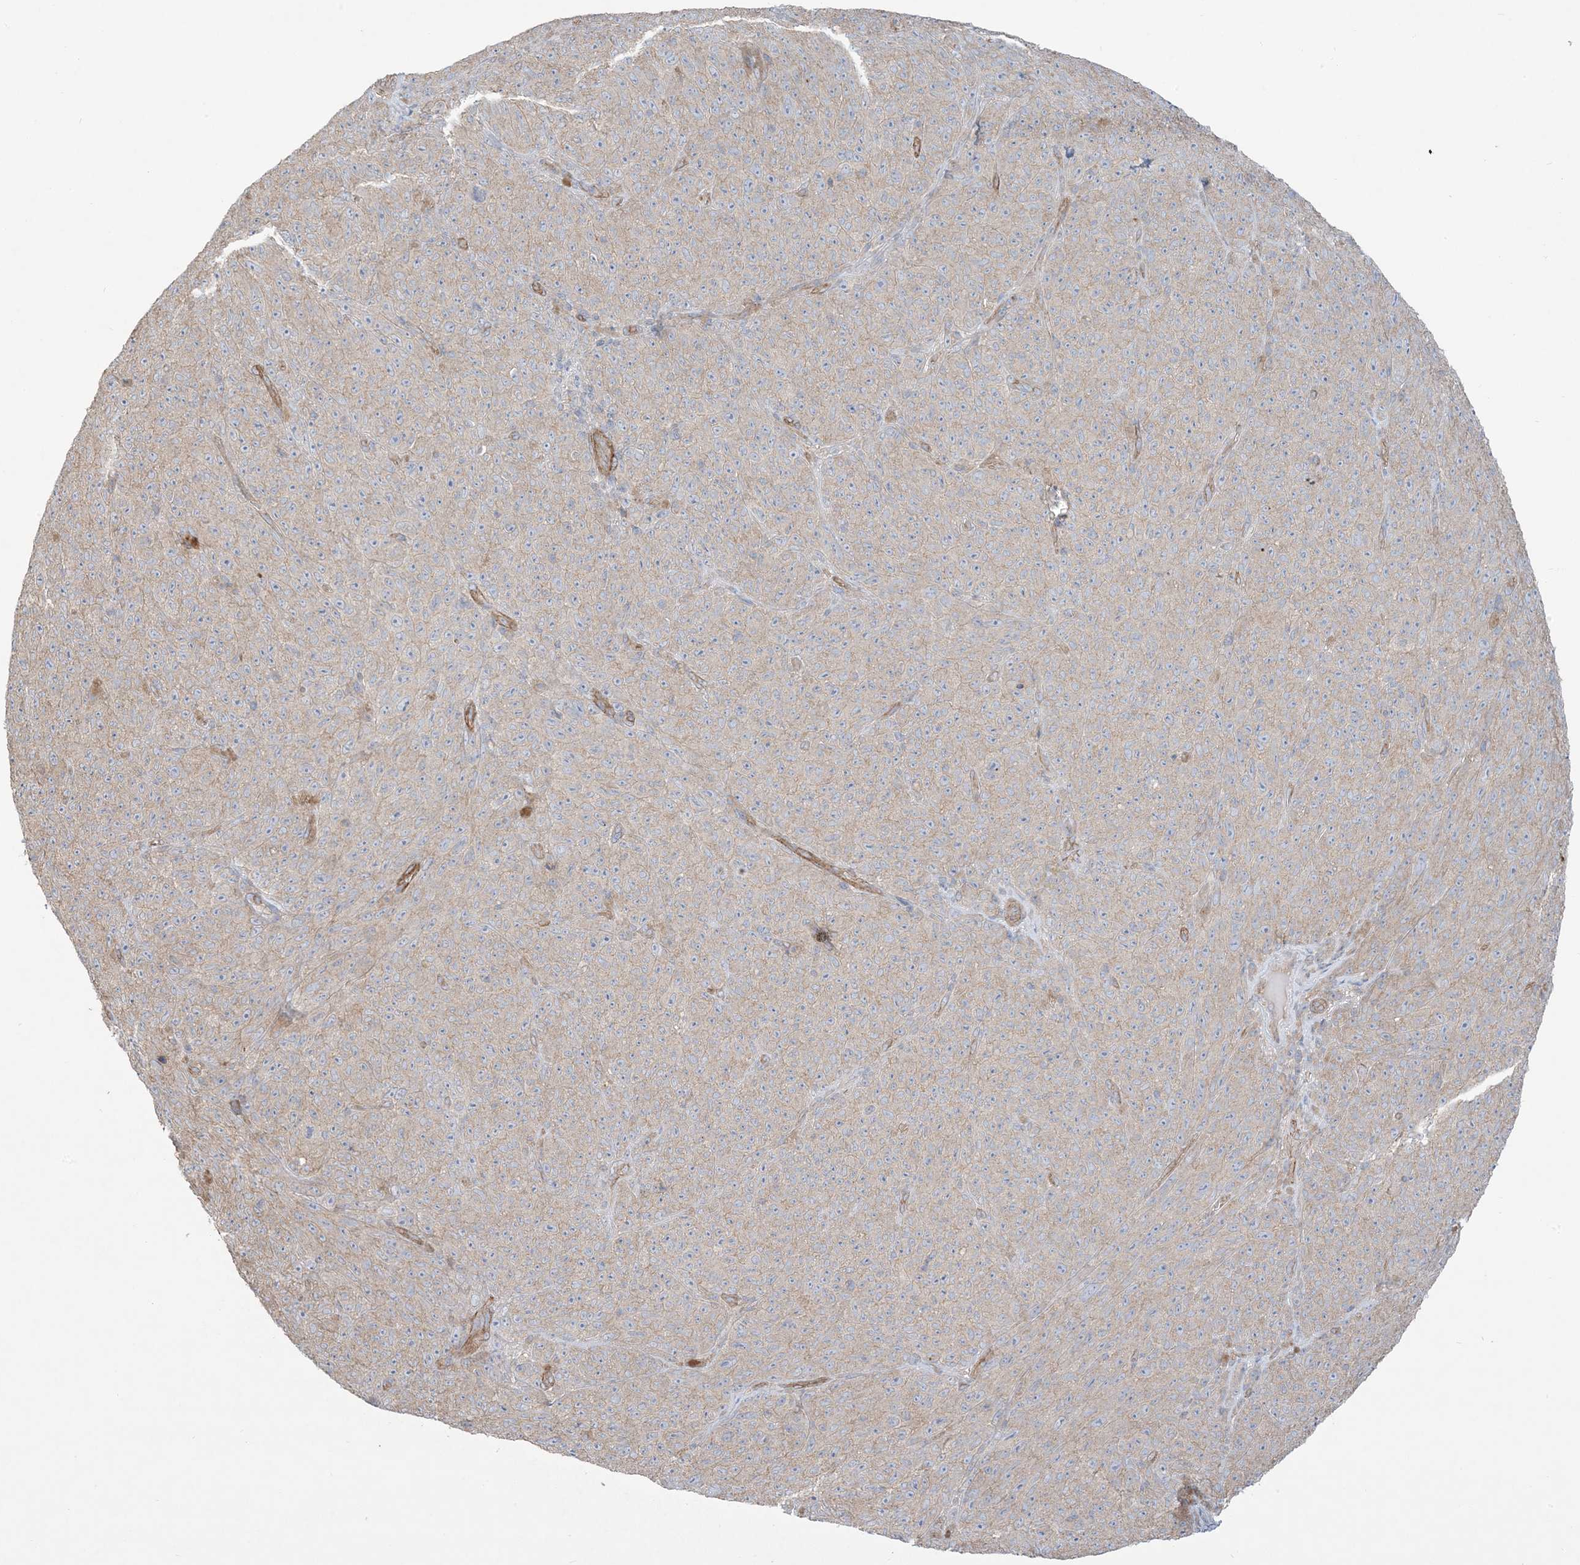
{"staining": {"intensity": "weak", "quantity": "25%-75%", "location": "cytoplasmic/membranous"}, "tissue": "melanoma", "cell_type": "Tumor cells", "image_type": "cancer", "snomed": [{"axis": "morphology", "description": "Malignant melanoma, NOS"}, {"axis": "topography", "description": "Skin"}], "caption": "A micrograph of human malignant melanoma stained for a protein displays weak cytoplasmic/membranous brown staining in tumor cells.", "gene": "CCNY", "patient": {"sex": "female", "age": 82}}